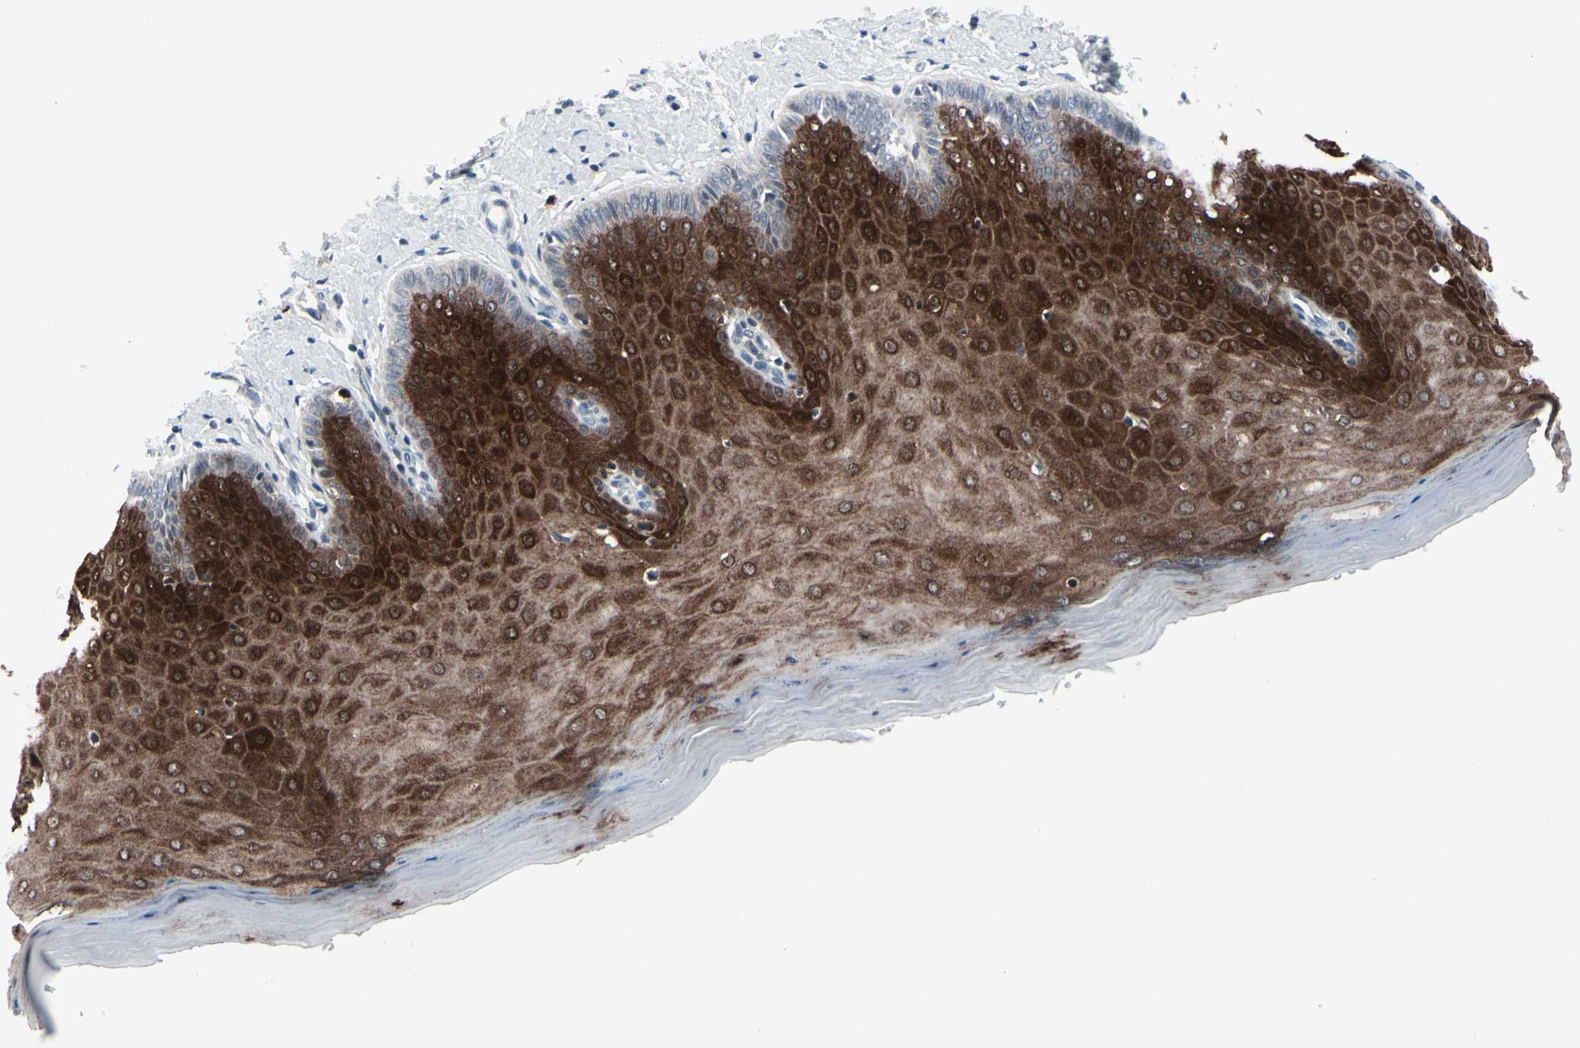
{"staining": {"intensity": "strong", "quantity": ">75%", "location": "cytoplasmic/membranous"}, "tissue": "cervix", "cell_type": "Squamous epithelial cells", "image_type": "normal", "snomed": [{"axis": "morphology", "description": "Normal tissue, NOS"}, {"axis": "topography", "description": "Cervix"}], "caption": "DAB immunohistochemical staining of normal cervix reveals strong cytoplasmic/membranous protein staining in approximately >75% of squamous epithelial cells.", "gene": "TXN", "patient": {"sex": "female", "age": 55}}